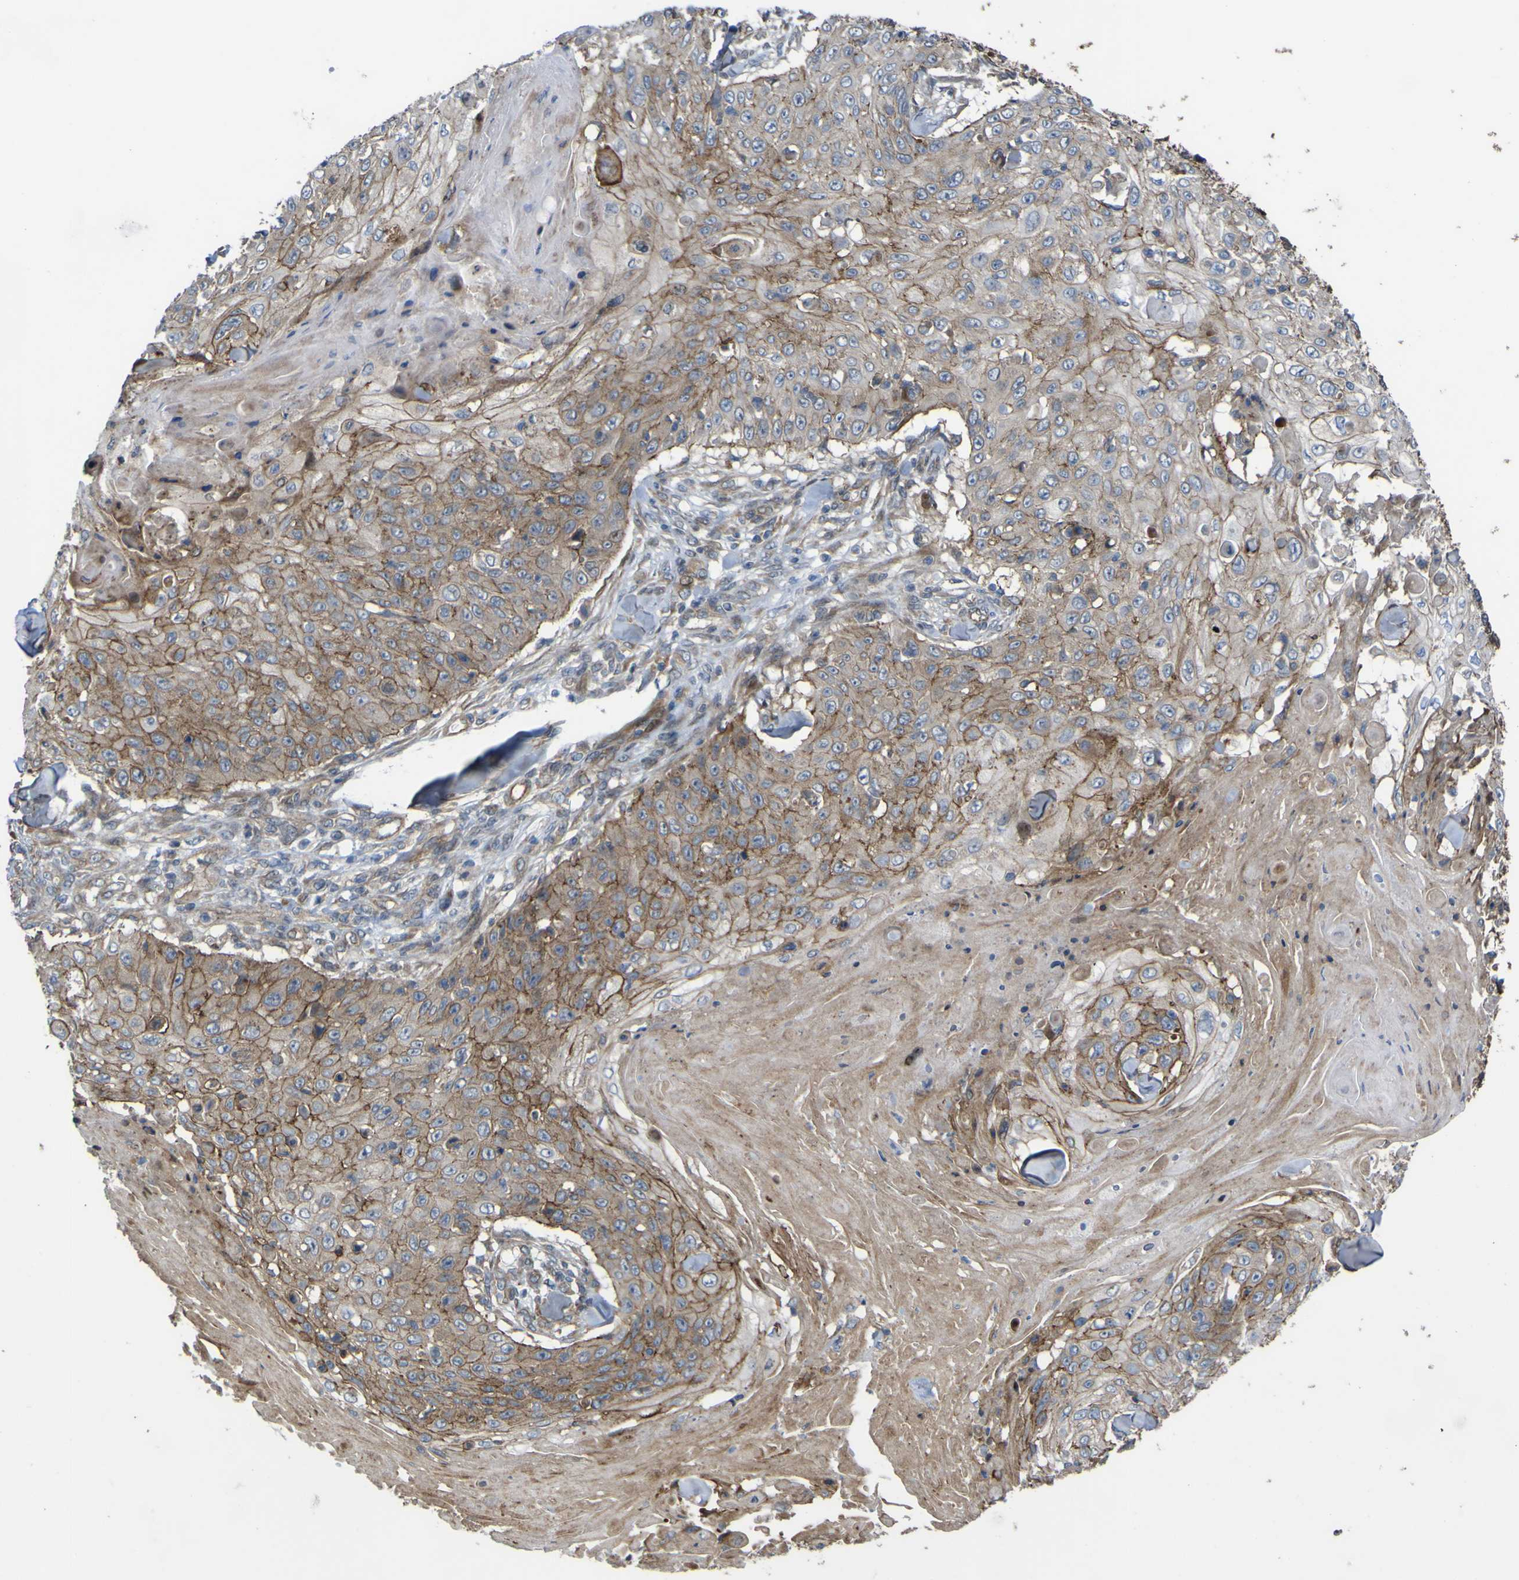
{"staining": {"intensity": "weak", "quantity": "25%-75%", "location": "cytoplasmic/membranous"}, "tissue": "skin cancer", "cell_type": "Tumor cells", "image_type": "cancer", "snomed": [{"axis": "morphology", "description": "Squamous cell carcinoma, NOS"}, {"axis": "topography", "description": "Skin"}], "caption": "Tumor cells reveal weak cytoplasmic/membranous staining in approximately 25%-75% of cells in squamous cell carcinoma (skin).", "gene": "FBXO30", "patient": {"sex": "male", "age": 86}}